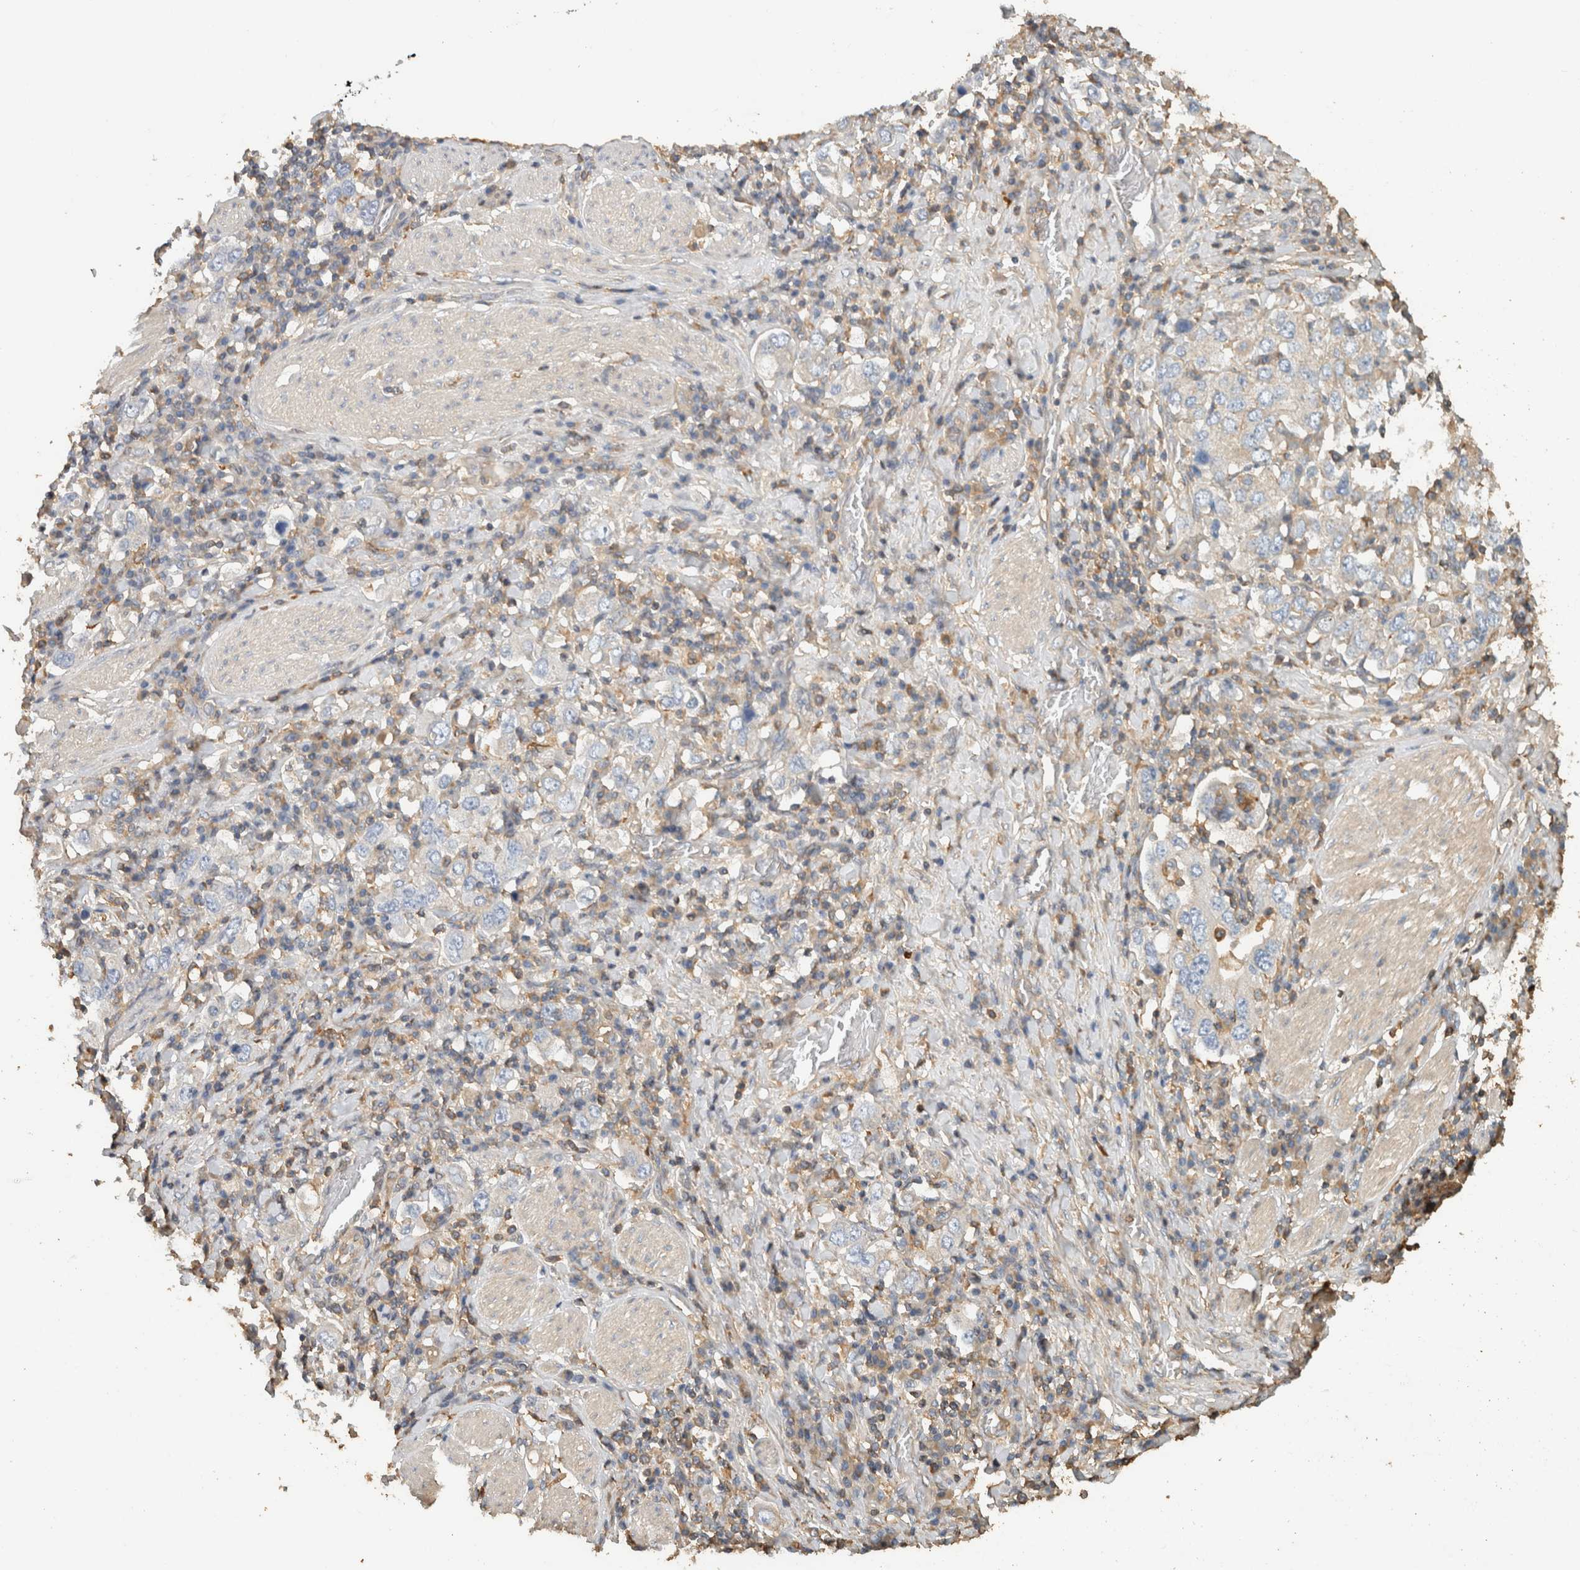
{"staining": {"intensity": "negative", "quantity": "none", "location": "none"}, "tissue": "stomach cancer", "cell_type": "Tumor cells", "image_type": "cancer", "snomed": [{"axis": "morphology", "description": "Adenocarcinoma, NOS"}, {"axis": "topography", "description": "Stomach, upper"}], "caption": "Photomicrograph shows no protein expression in tumor cells of stomach cancer (adenocarcinoma) tissue.", "gene": "EIF4G3", "patient": {"sex": "male", "age": 62}}